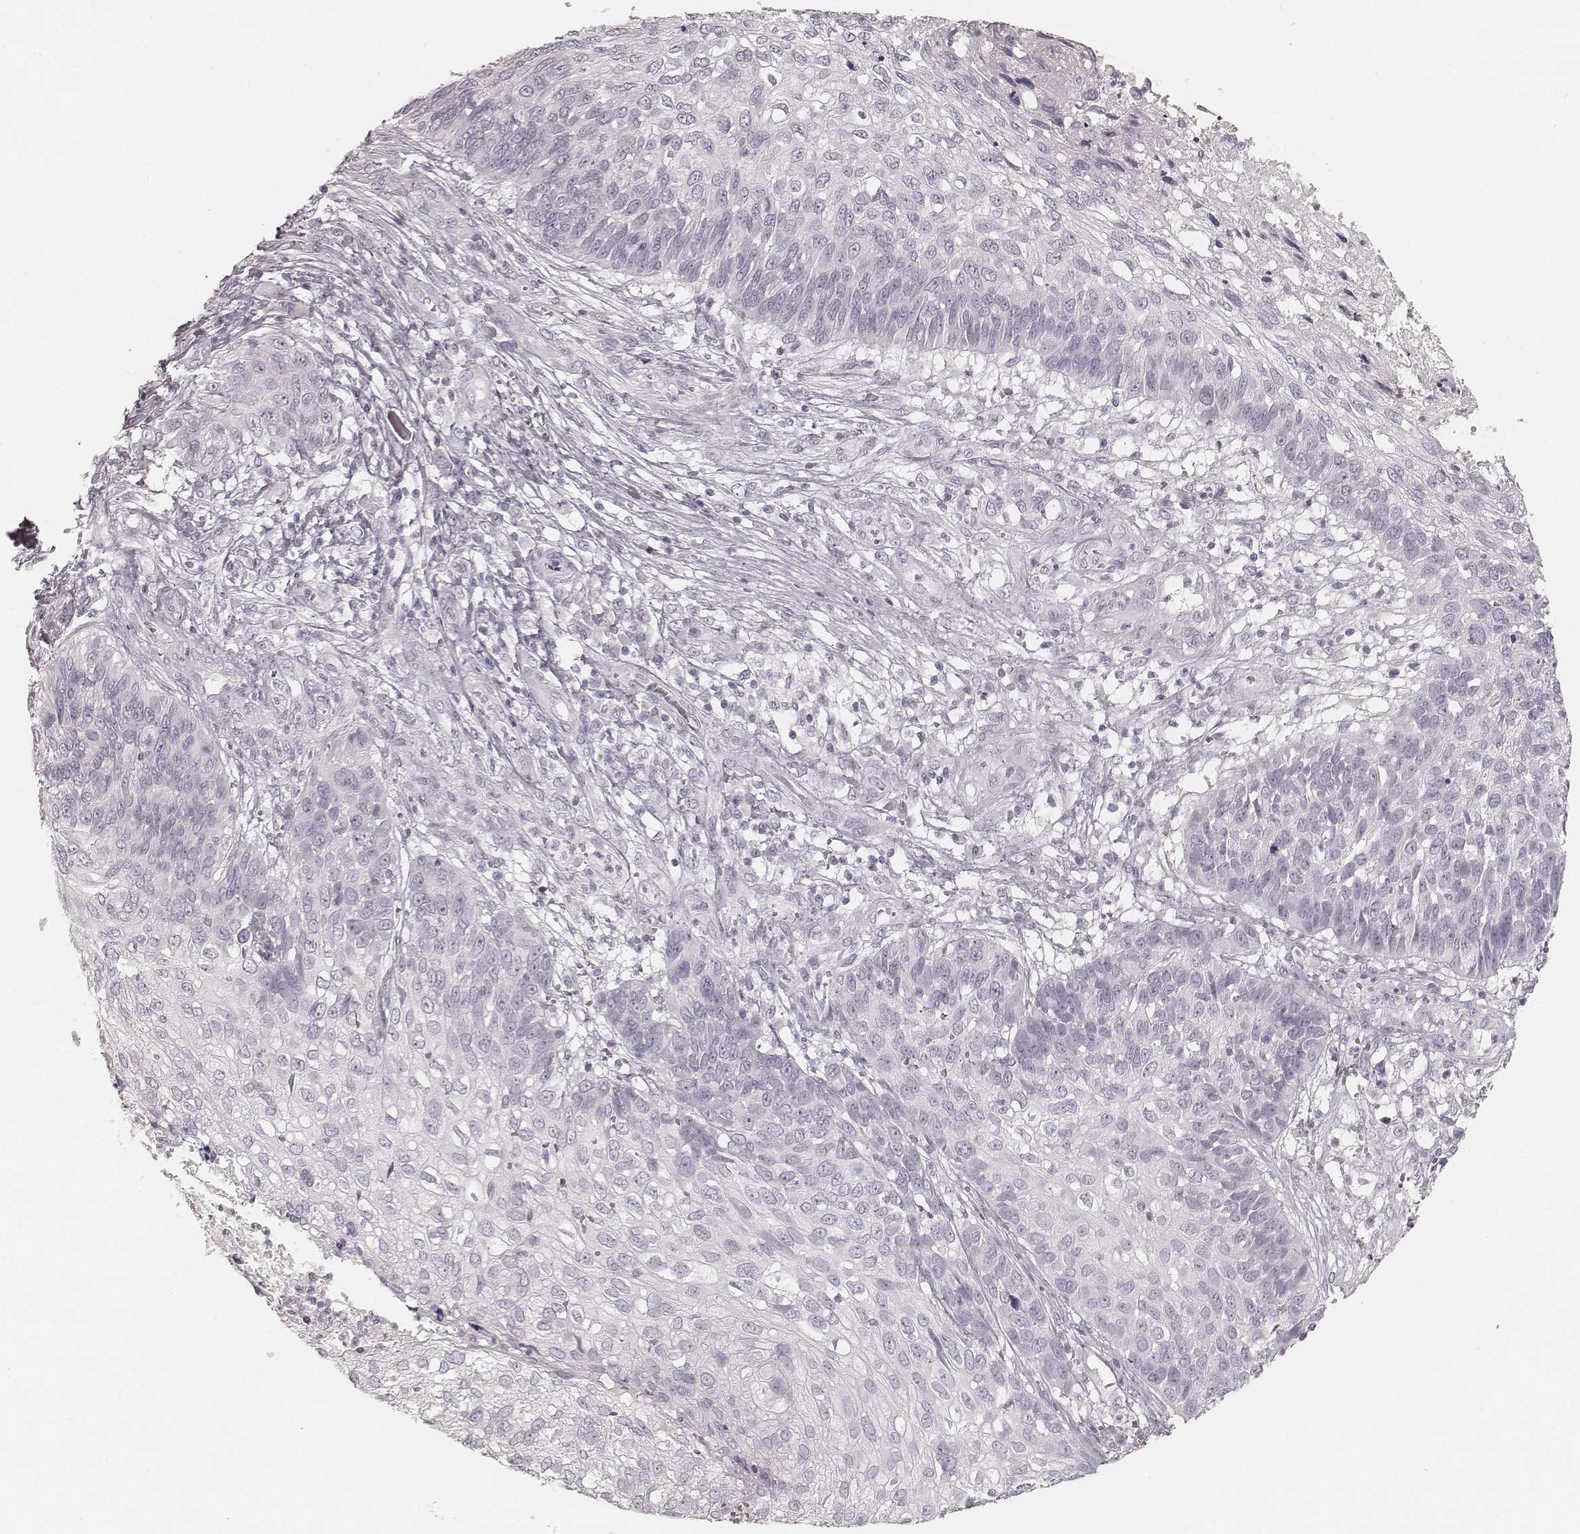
{"staining": {"intensity": "negative", "quantity": "none", "location": "none"}, "tissue": "skin cancer", "cell_type": "Tumor cells", "image_type": "cancer", "snomed": [{"axis": "morphology", "description": "Squamous cell carcinoma, NOS"}, {"axis": "topography", "description": "Skin"}], "caption": "There is no significant positivity in tumor cells of skin squamous cell carcinoma.", "gene": "KRT26", "patient": {"sex": "male", "age": 92}}